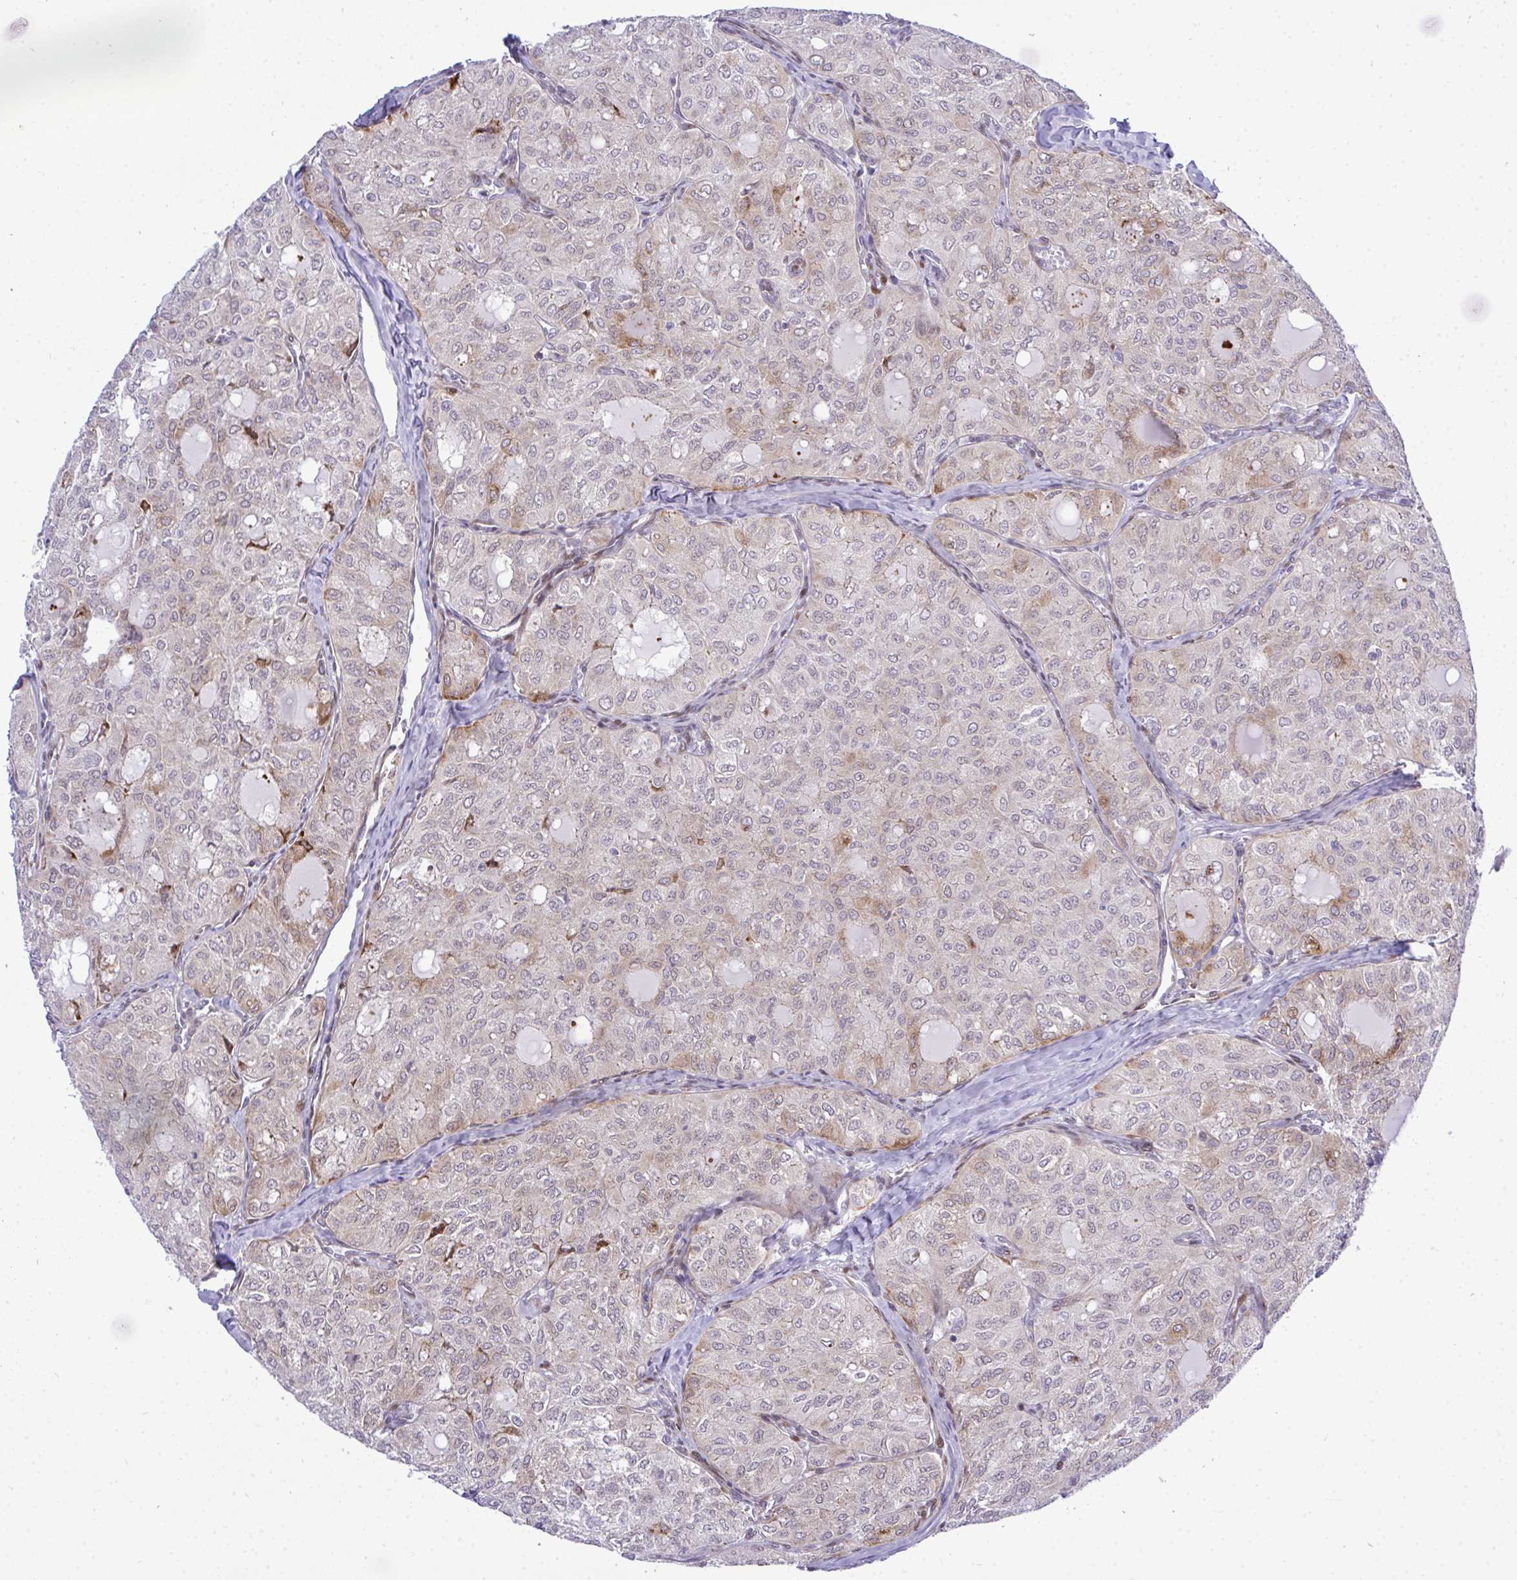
{"staining": {"intensity": "strong", "quantity": "<25%", "location": "cytoplasmic/membranous"}, "tissue": "thyroid cancer", "cell_type": "Tumor cells", "image_type": "cancer", "snomed": [{"axis": "morphology", "description": "Follicular adenoma carcinoma, NOS"}, {"axis": "topography", "description": "Thyroid gland"}], "caption": "High-power microscopy captured an IHC histopathology image of thyroid follicular adenoma carcinoma, revealing strong cytoplasmic/membranous expression in about <25% of tumor cells. (DAB (3,3'-diaminobenzidine) IHC with brightfield microscopy, high magnification).", "gene": "CASTOR2", "patient": {"sex": "male", "age": 75}}